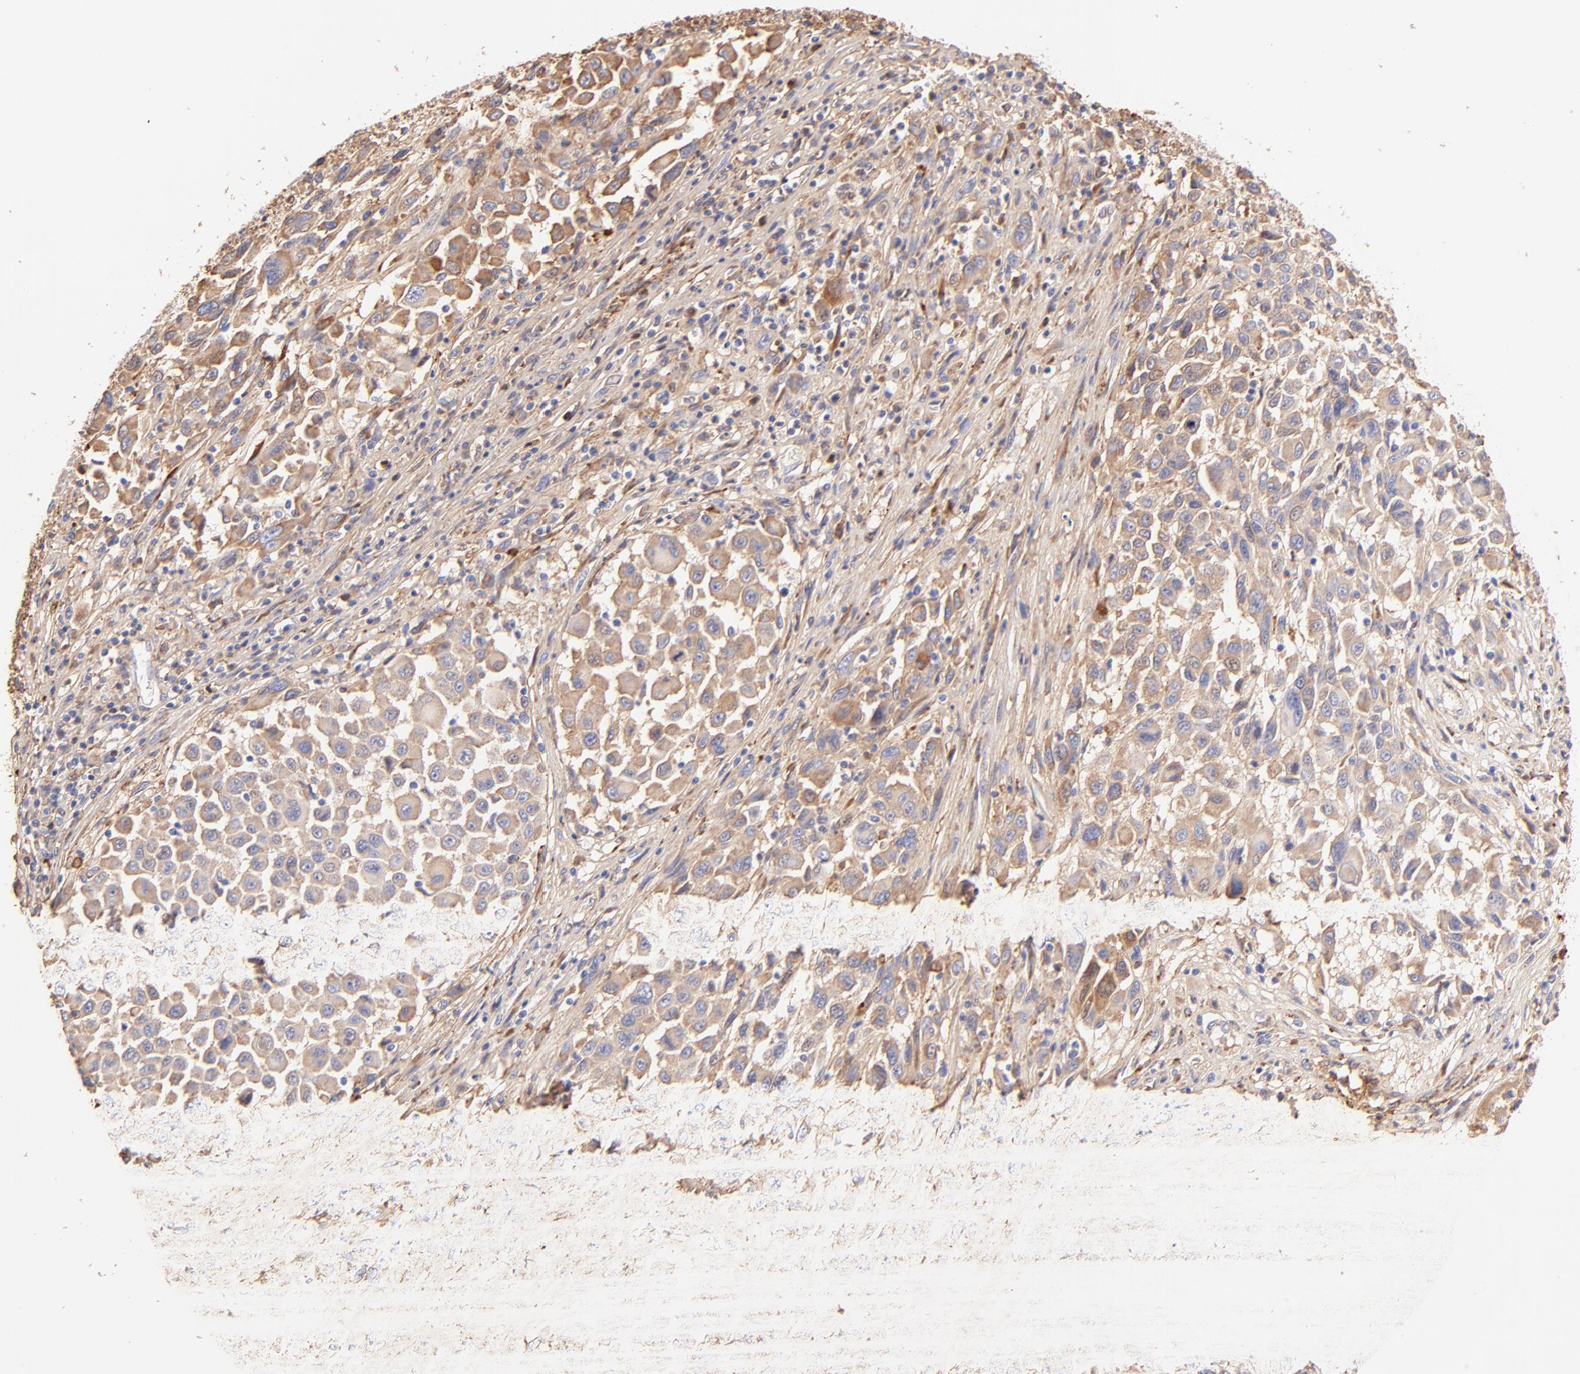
{"staining": {"intensity": "moderate", "quantity": ">75%", "location": "cytoplasmic/membranous"}, "tissue": "melanoma", "cell_type": "Tumor cells", "image_type": "cancer", "snomed": [{"axis": "morphology", "description": "Malignant melanoma, Metastatic site"}, {"axis": "topography", "description": "Lymph node"}], "caption": "This image reveals IHC staining of human malignant melanoma (metastatic site), with medium moderate cytoplasmic/membranous positivity in approximately >75% of tumor cells.", "gene": "BGN", "patient": {"sex": "male", "age": 61}}